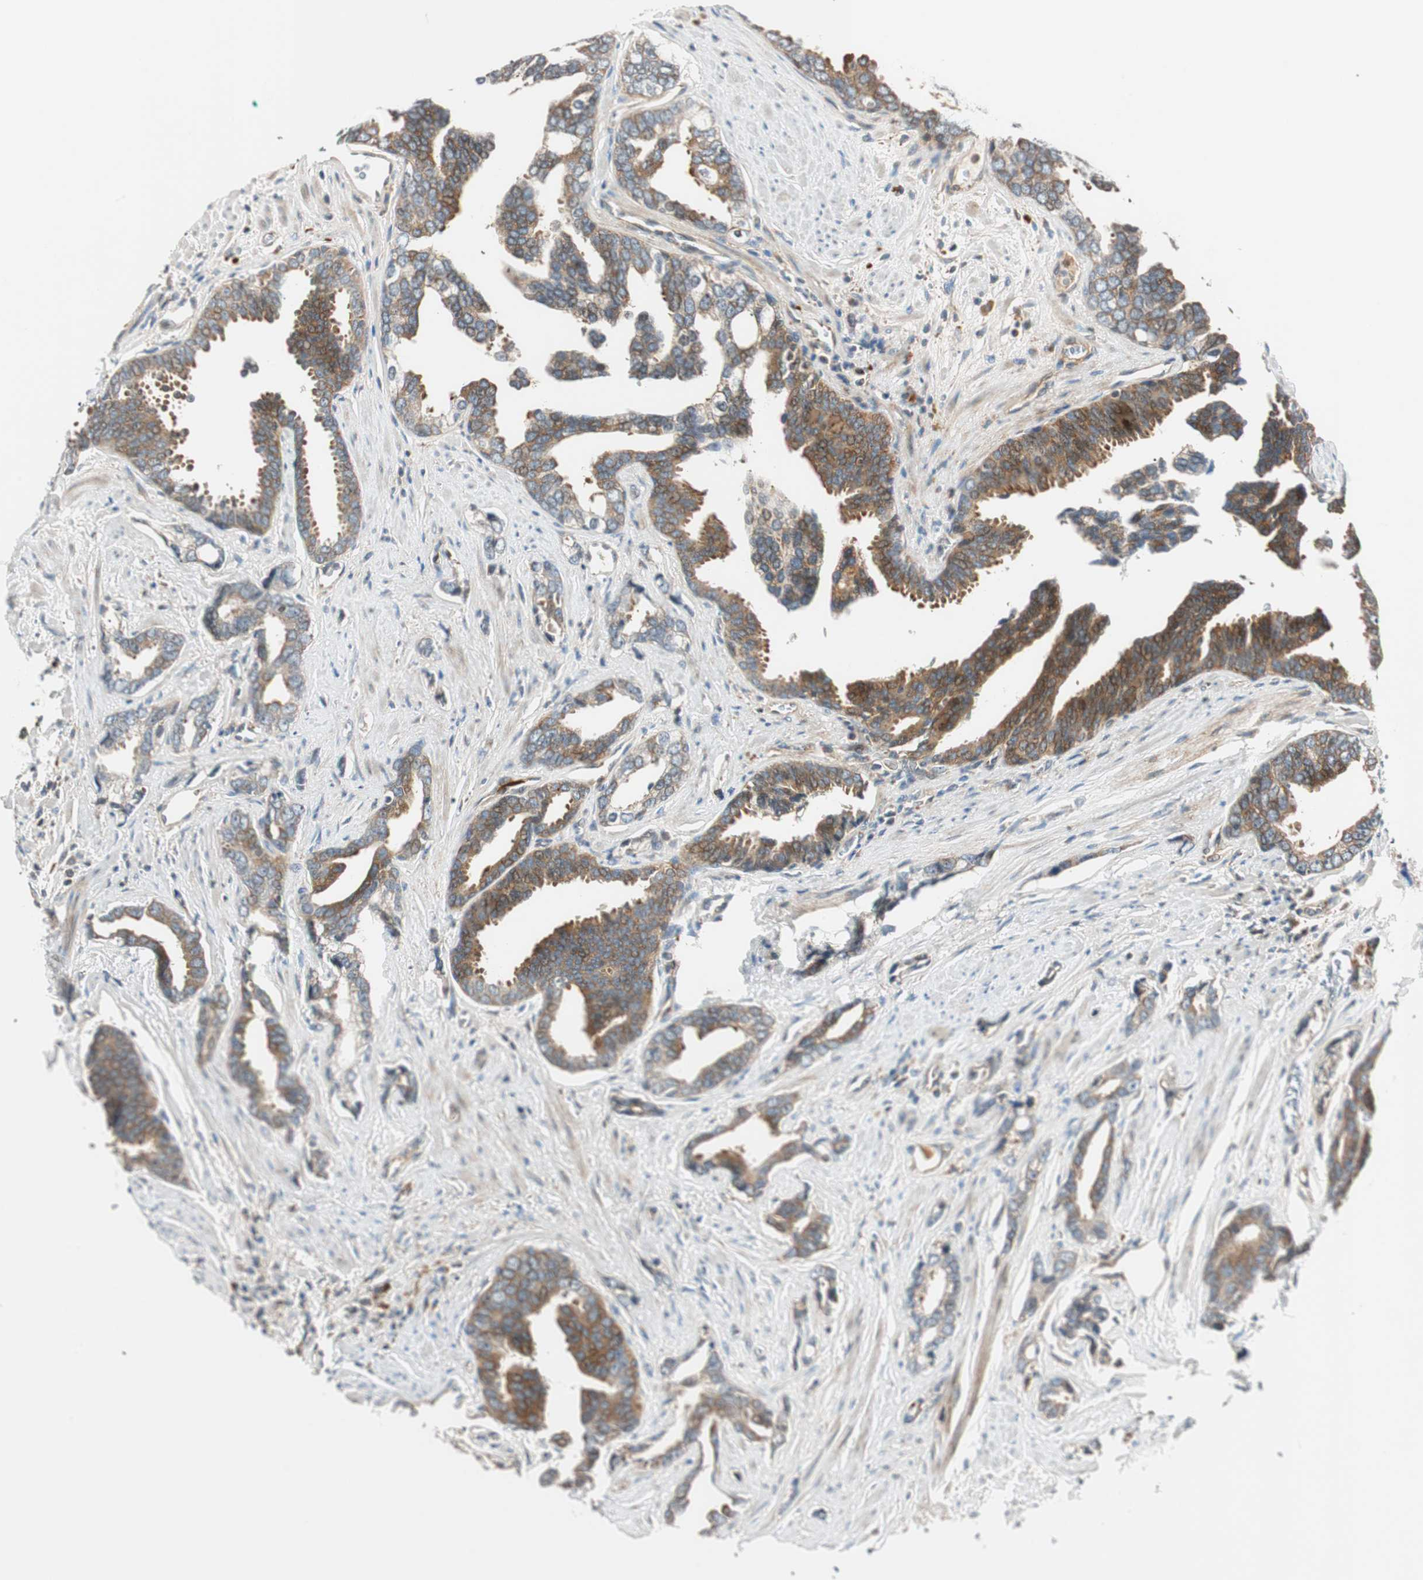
{"staining": {"intensity": "moderate", "quantity": ">75%", "location": "cytoplasmic/membranous"}, "tissue": "prostate cancer", "cell_type": "Tumor cells", "image_type": "cancer", "snomed": [{"axis": "morphology", "description": "Adenocarcinoma, High grade"}, {"axis": "topography", "description": "Prostate"}], "caption": "The histopathology image reveals a brown stain indicating the presence of a protein in the cytoplasmic/membranous of tumor cells in high-grade adenocarcinoma (prostate).", "gene": "ABI1", "patient": {"sex": "male", "age": 67}}